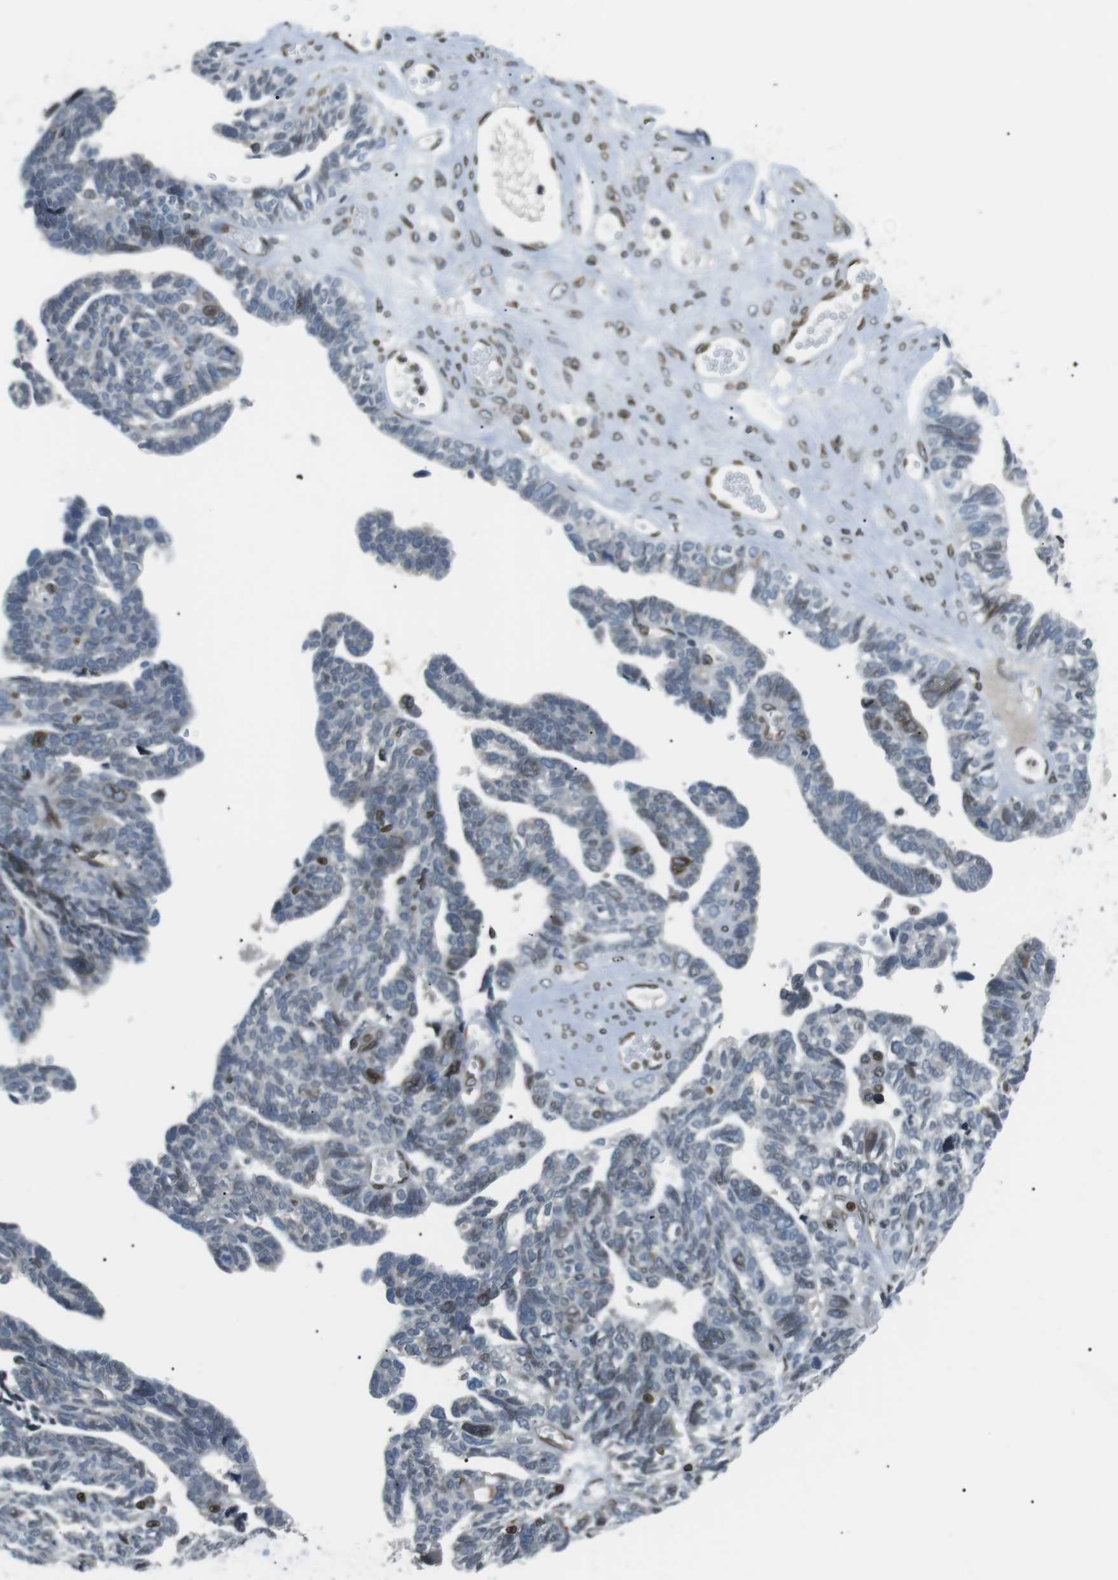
{"staining": {"intensity": "negative", "quantity": "none", "location": "none"}, "tissue": "ovarian cancer", "cell_type": "Tumor cells", "image_type": "cancer", "snomed": [{"axis": "morphology", "description": "Cystadenocarcinoma, serous, NOS"}, {"axis": "topography", "description": "Ovary"}], "caption": "A histopathology image of human ovarian cancer is negative for staining in tumor cells.", "gene": "TMX4", "patient": {"sex": "female", "age": 79}}